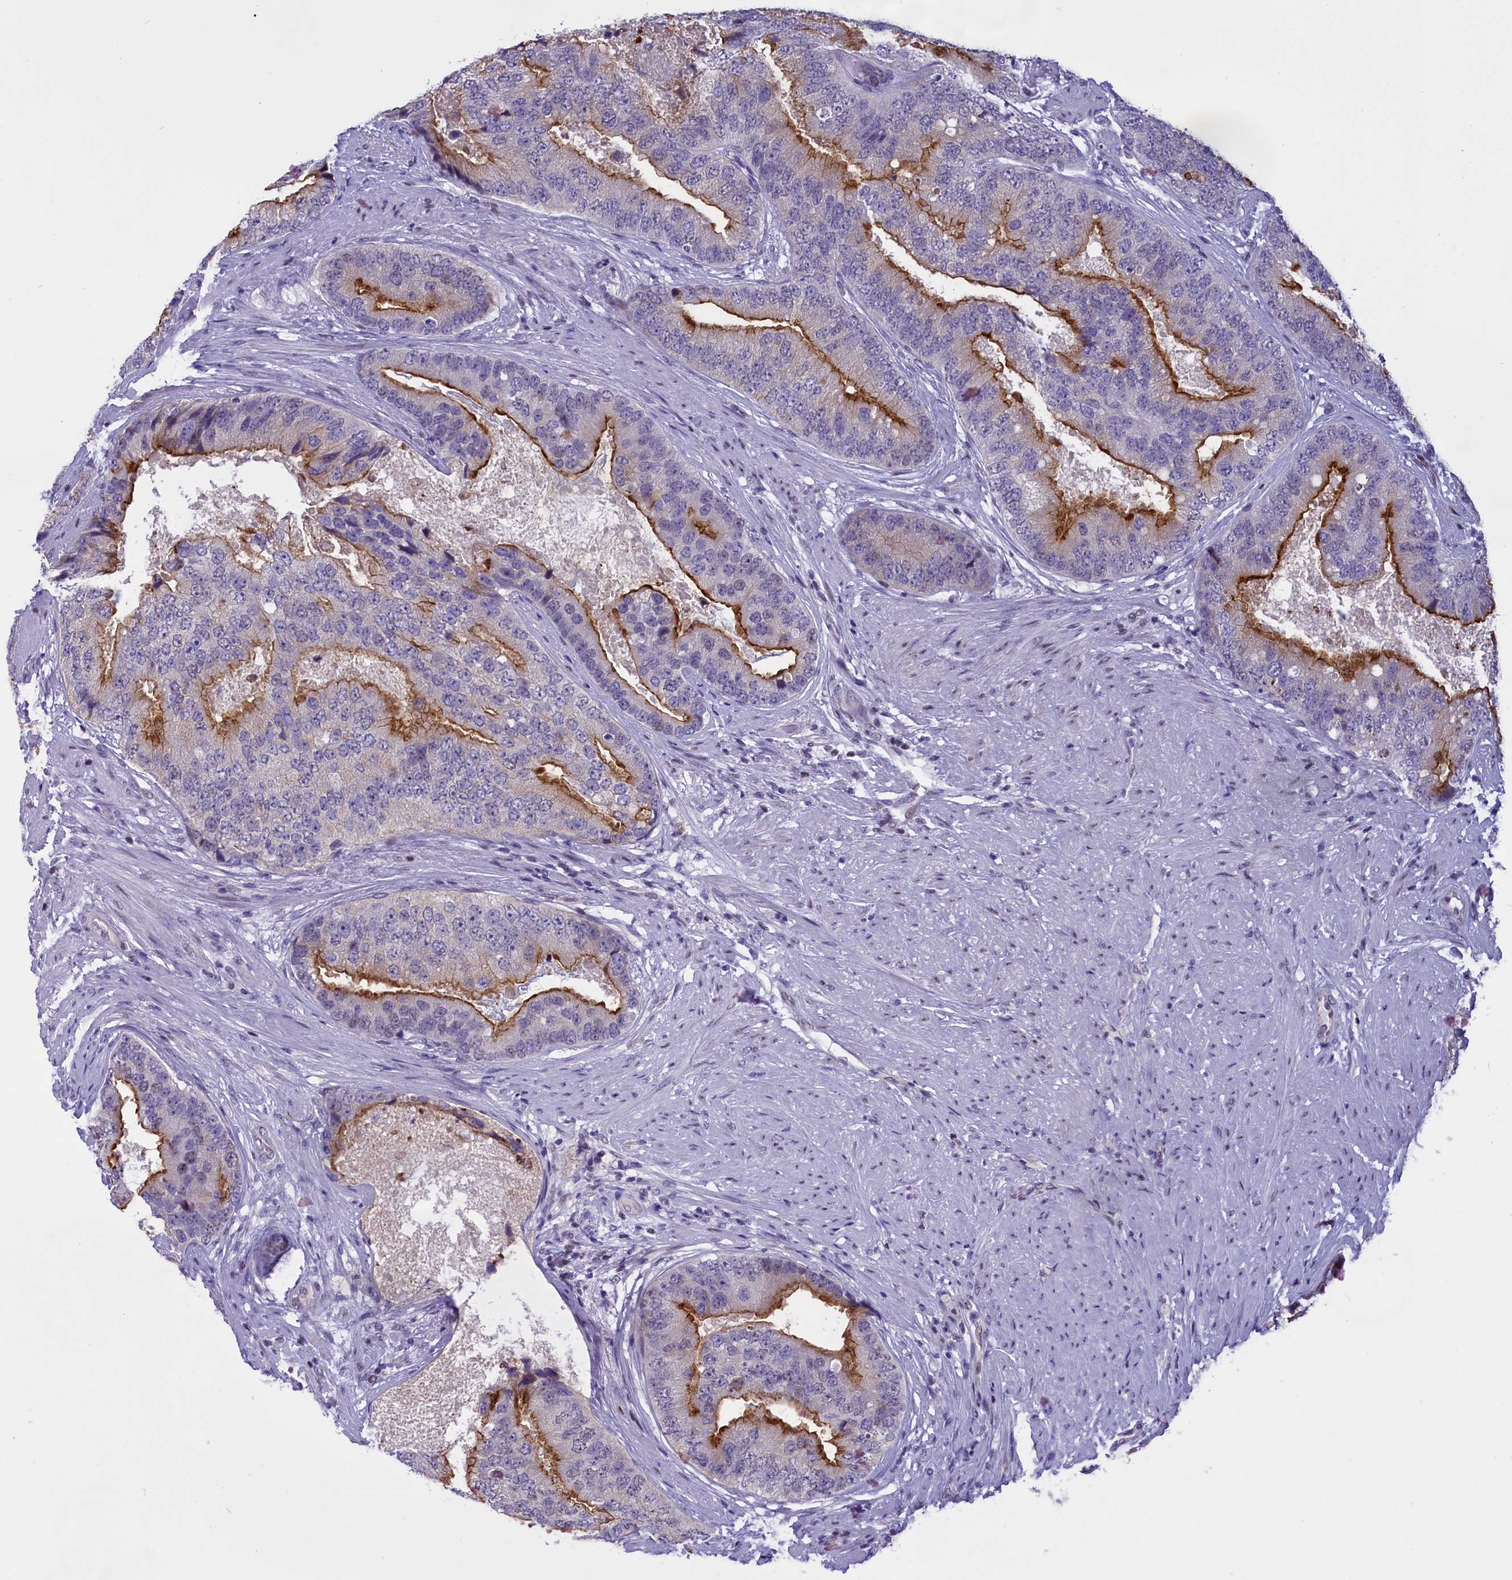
{"staining": {"intensity": "strong", "quantity": "25%-75%", "location": "cytoplasmic/membranous"}, "tissue": "prostate cancer", "cell_type": "Tumor cells", "image_type": "cancer", "snomed": [{"axis": "morphology", "description": "Adenocarcinoma, High grade"}, {"axis": "topography", "description": "Prostate"}], "caption": "Immunohistochemistry (IHC) micrograph of neoplastic tissue: human prostate high-grade adenocarcinoma stained using immunohistochemistry (IHC) demonstrates high levels of strong protein expression localized specifically in the cytoplasmic/membranous of tumor cells, appearing as a cytoplasmic/membranous brown color.", "gene": "SPIRE2", "patient": {"sex": "male", "age": 70}}